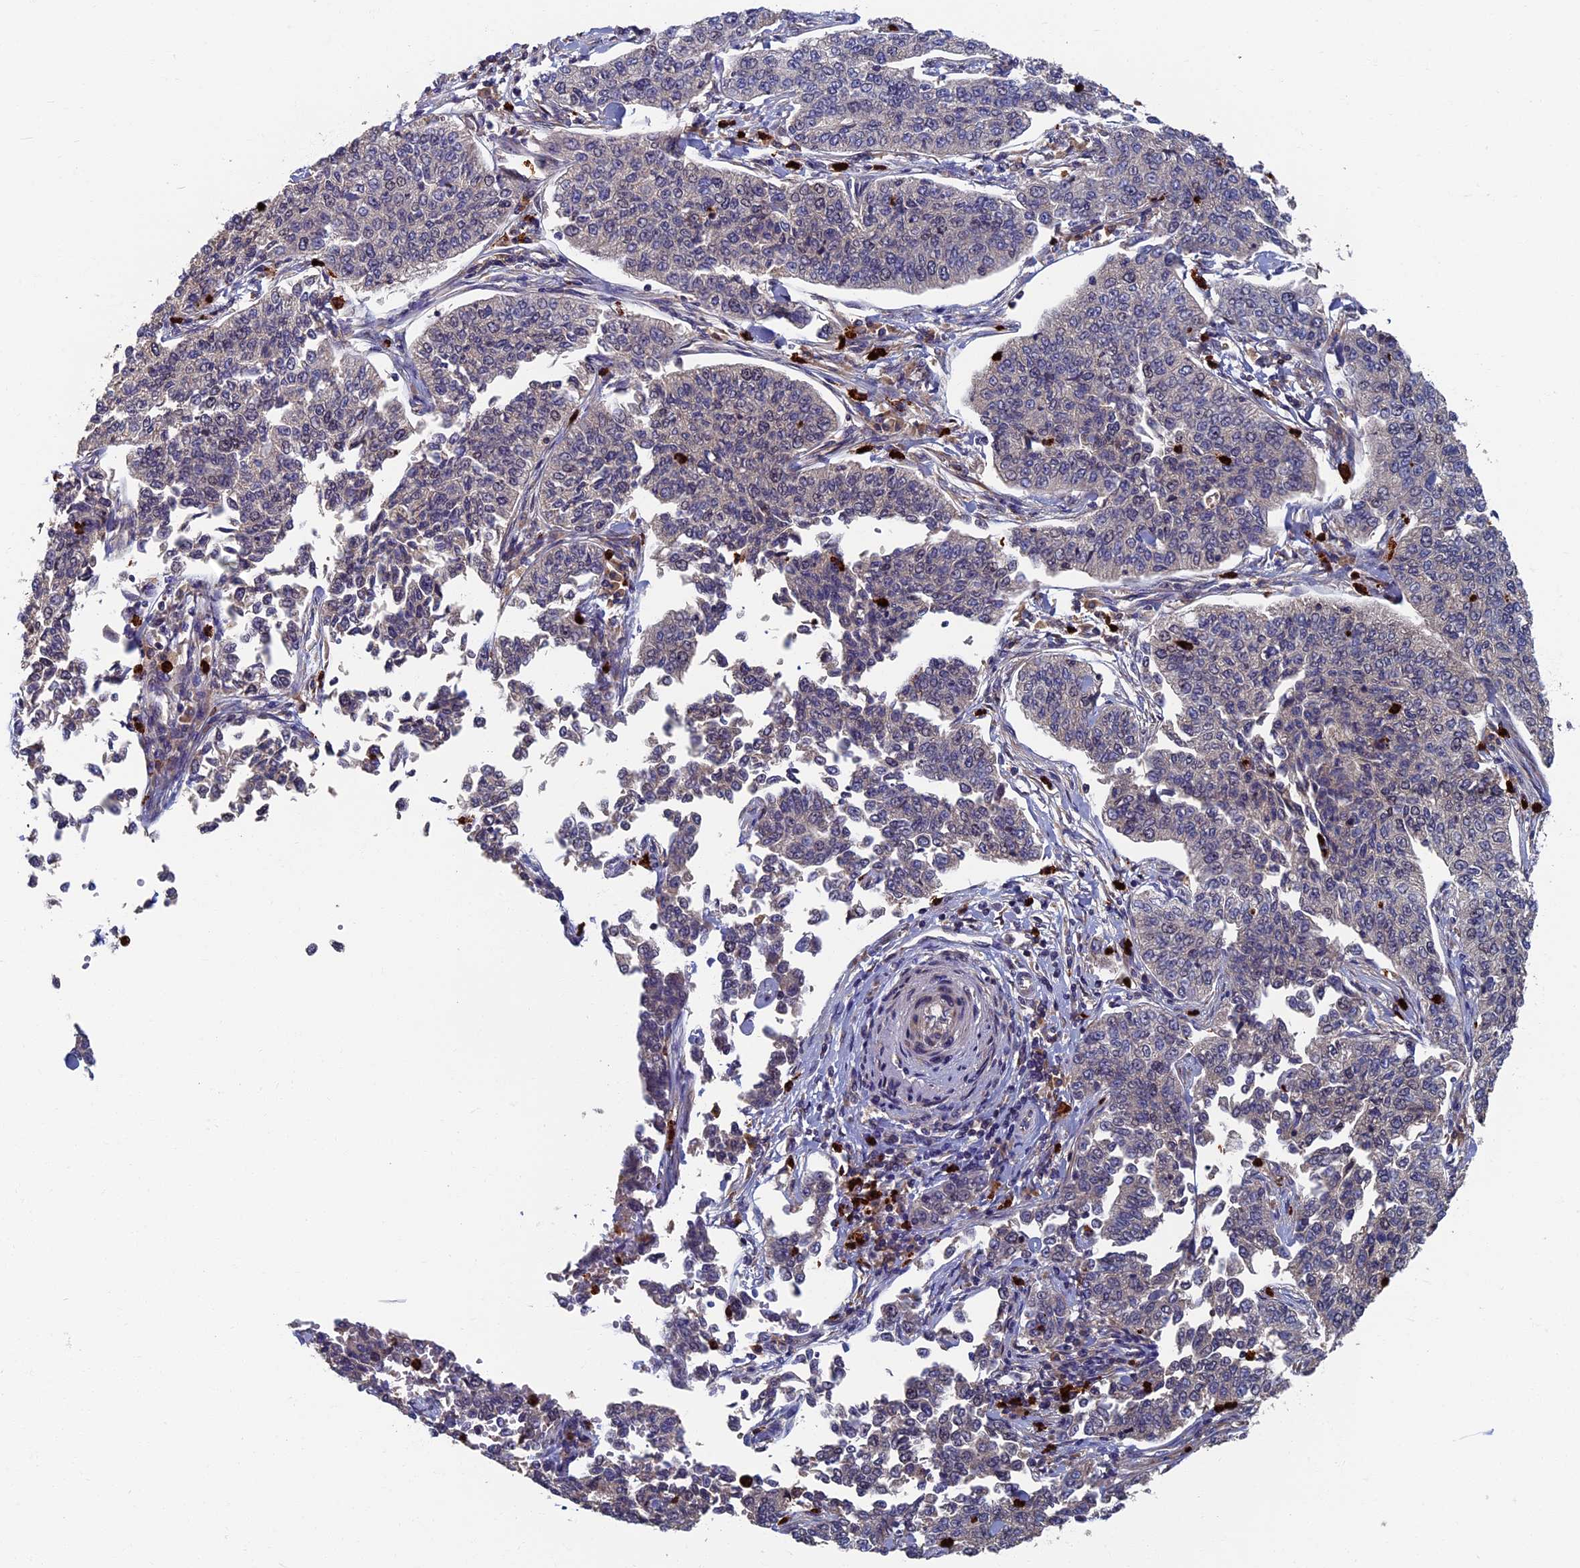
{"staining": {"intensity": "negative", "quantity": "none", "location": "none"}, "tissue": "cervical cancer", "cell_type": "Tumor cells", "image_type": "cancer", "snomed": [{"axis": "morphology", "description": "Squamous cell carcinoma, NOS"}, {"axis": "topography", "description": "Cervix"}], "caption": "An image of cervical cancer stained for a protein exhibits no brown staining in tumor cells. (Stains: DAB IHC with hematoxylin counter stain, Microscopy: brightfield microscopy at high magnification).", "gene": "TNK2", "patient": {"sex": "female", "age": 35}}